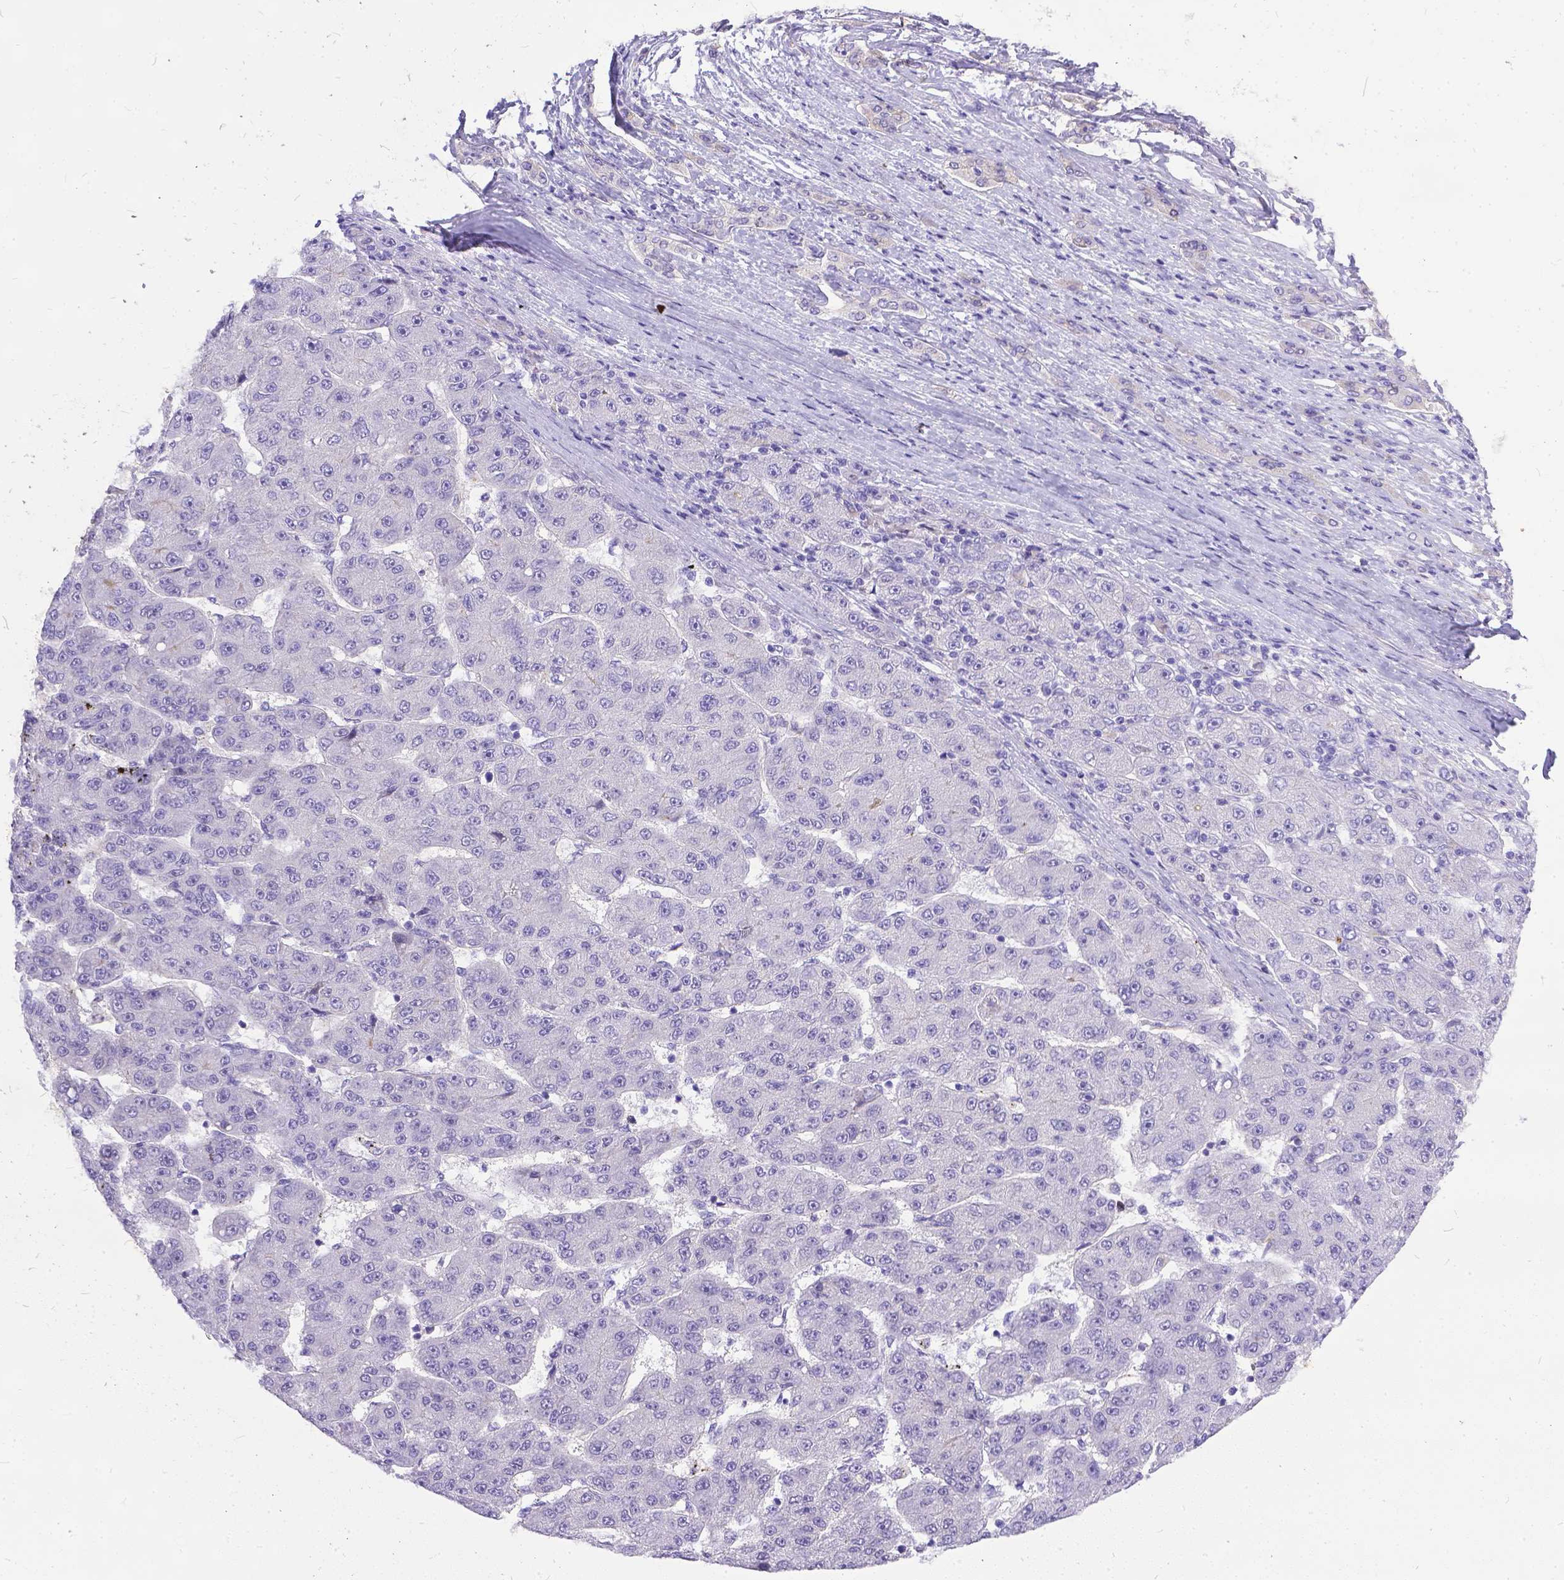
{"staining": {"intensity": "negative", "quantity": "none", "location": "none"}, "tissue": "liver cancer", "cell_type": "Tumor cells", "image_type": "cancer", "snomed": [{"axis": "morphology", "description": "Carcinoma, Hepatocellular, NOS"}, {"axis": "topography", "description": "Liver"}], "caption": "A high-resolution image shows IHC staining of liver cancer (hepatocellular carcinoma), which displays no significant staining in tumor cells.", "gene": "DLEC1", "patient": {"sex": "male", "age": 67}}